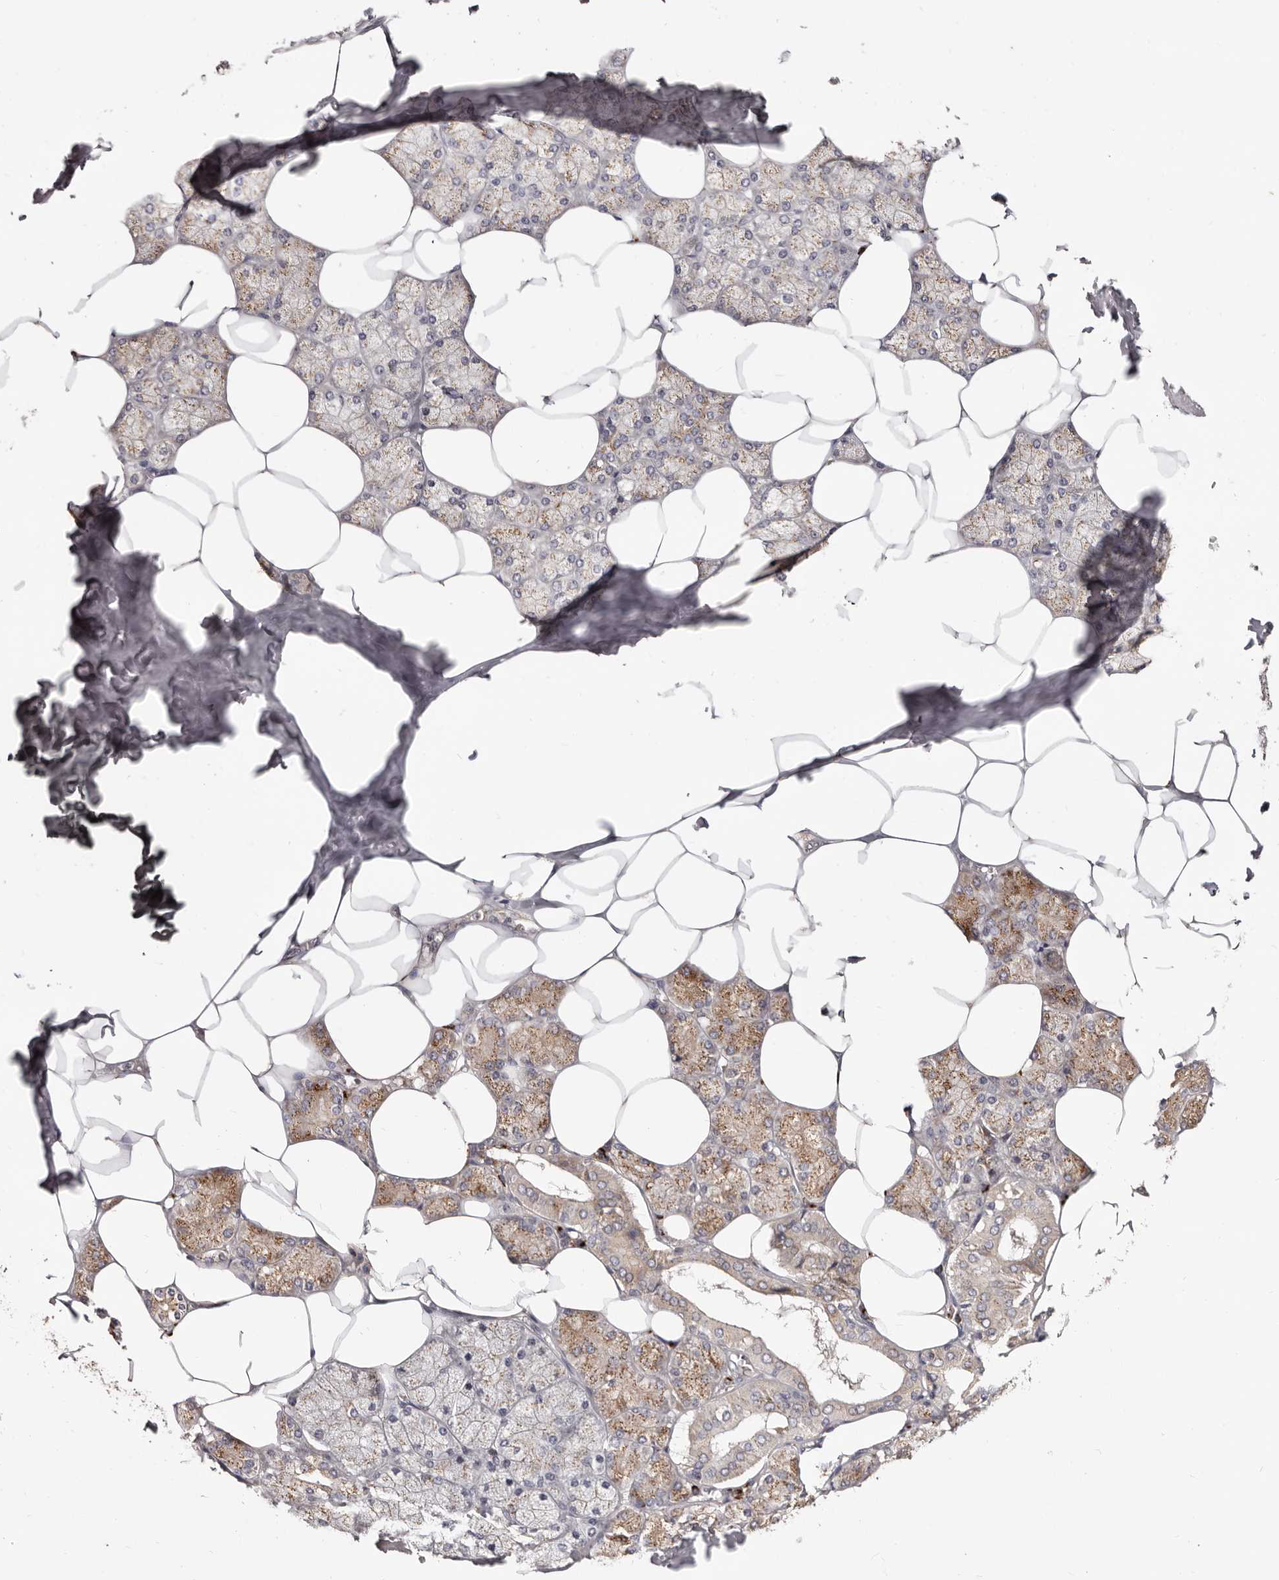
{"staining": {"intensity": "moderate", "quantity": ">75%", "location": "cytoplasmic/membranous"}, "tissue": "salivary gland", "cell_type": "Glandular cells", "image_type": "normal", "snomed": [{"axis": "morphology", "description": "Normal tissue, NOS"}, {"axis": "topography", "description": "Salivary gland"}], "caption": "Salivary gland stained with immunohistochemistry exhibits moderate cytoplasmic/membranous staining in about >75% of glandular cells.", "gene": "DACT2", "patient": {"sex": "male", "age": 62}}